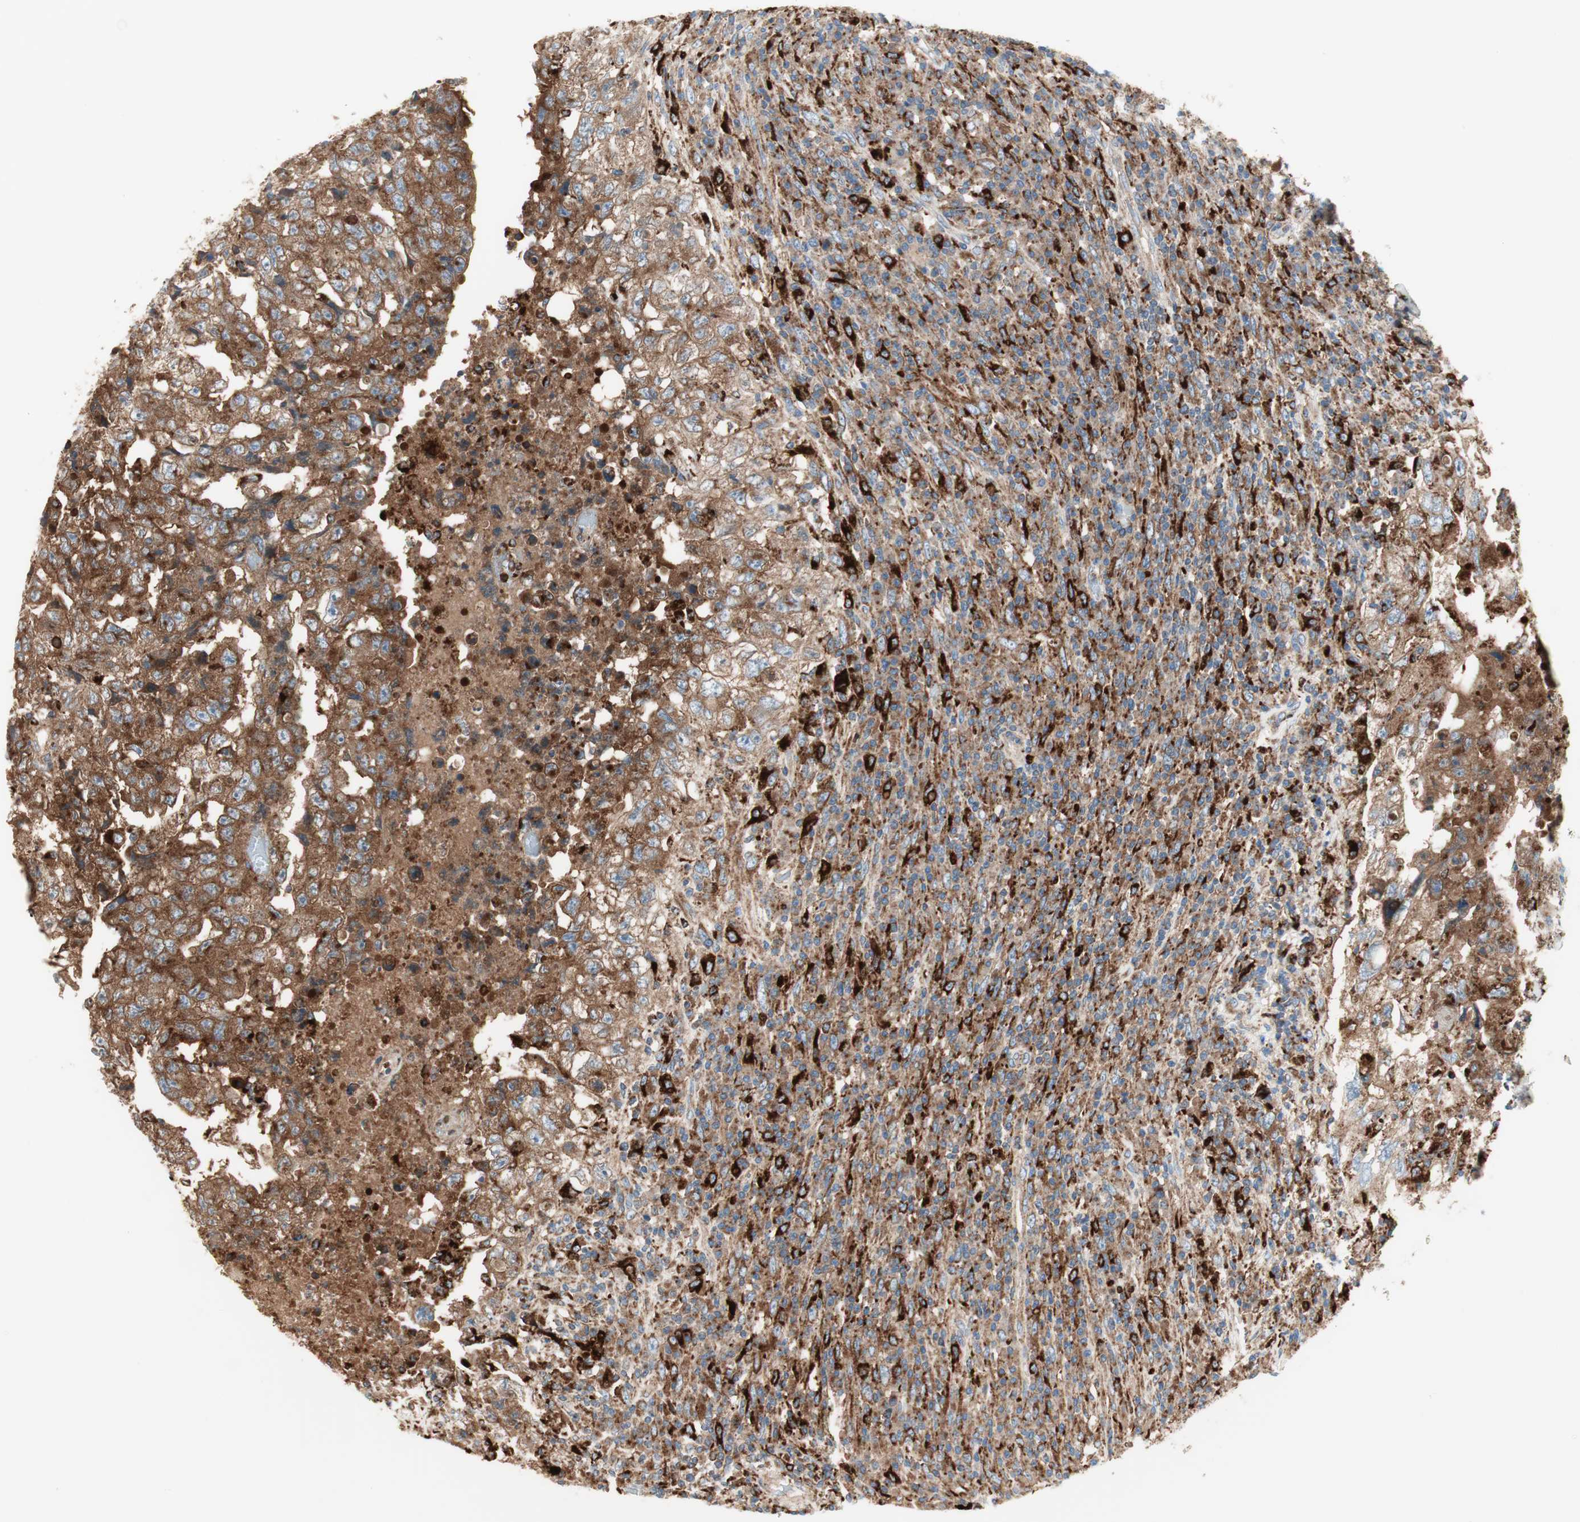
{"staining": {"intensity": "moderate", "quantity": ">75%", "location": "cytoplasmic/membranous"}, "tissue": "testis cancer", "cell_type": "Tumor cells", "image_type": "cancer", "snomed": [{"axis": "morphology", "description": "Necrosis, NOS"}, {"axis": "morphology", "description": "Carcinoma, Embryonal, NOS"}, {"axis": "topography", "description": "Testis"}], "caption": "Immunohistochemical staining of human testis cancer (embryonal carcinoma) shows medium levels of moderate cytoplasmic/membranous staining in about >75% of tumor cells. The protein of interest is stained brown, and the nuclei are stained in blue (DAB IHC with brightfield microscopy, high magnification).", "gene": "ATP6V1G1", "patient": {"sex": "male", "age": 19}}